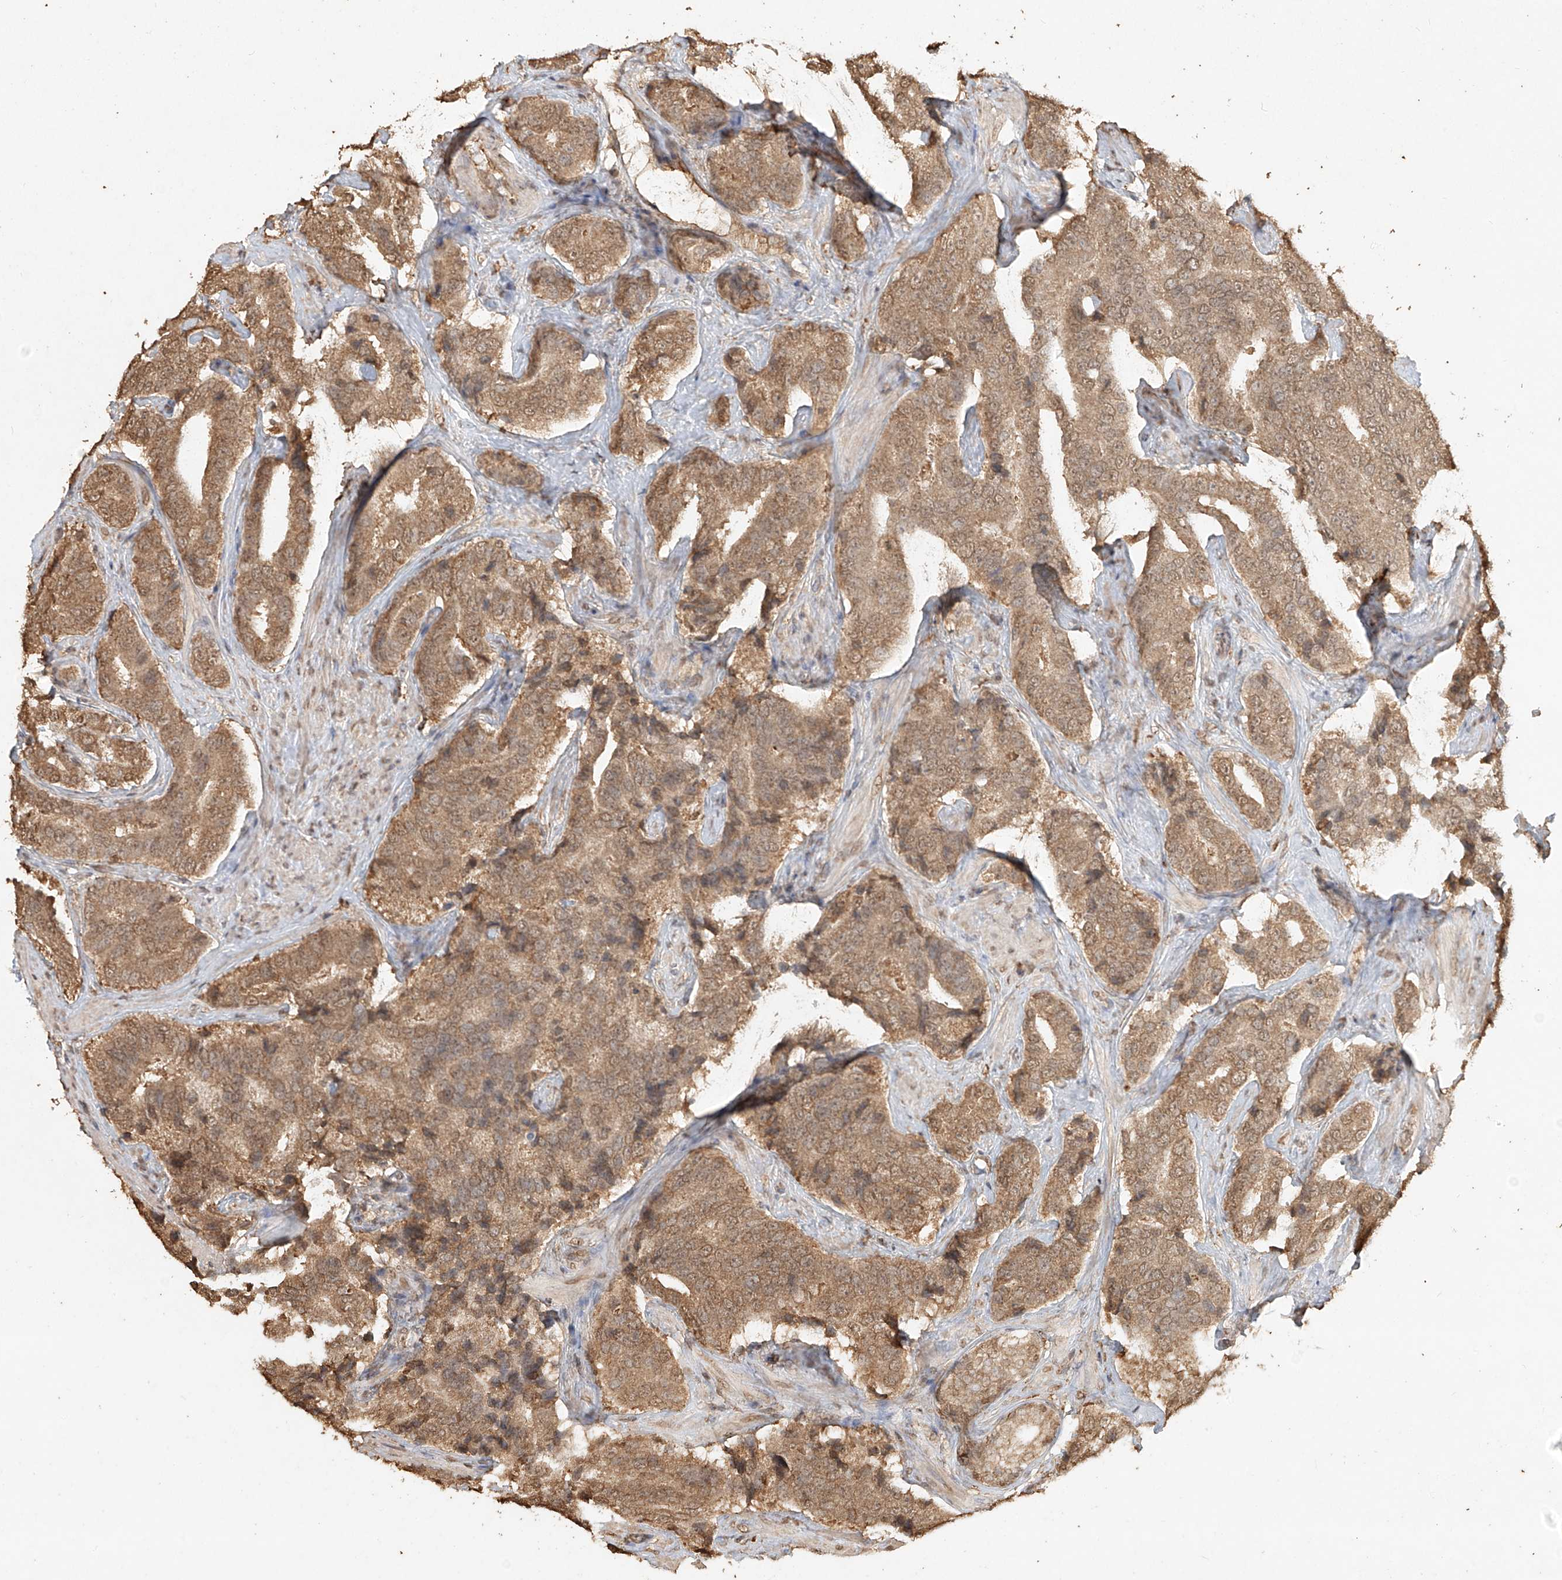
{"staining": {"intensity": "moderate", "quantity": ">75%", "location": "cytoplasmic/membranous,nuclear"}, "tissue": "prostate cancer", "cell_type": "Tumor cells", "image_type": "cancer", "snomed": [{"axis": "morphology", "description": "Adenocarcinoma, High grade"}, {"axis": "topography", "description": "Prostate"}], "caption": "Moderate cytoplasmic/membranous and nuclear staining for a protein is identified in approximately >75% of tumor cells of high-grade adenocarcinoma (prostate) using immunohistochemistry (IHC).", "gene": "TIGAR", "patient": {"sex": "male", "age": 60}}